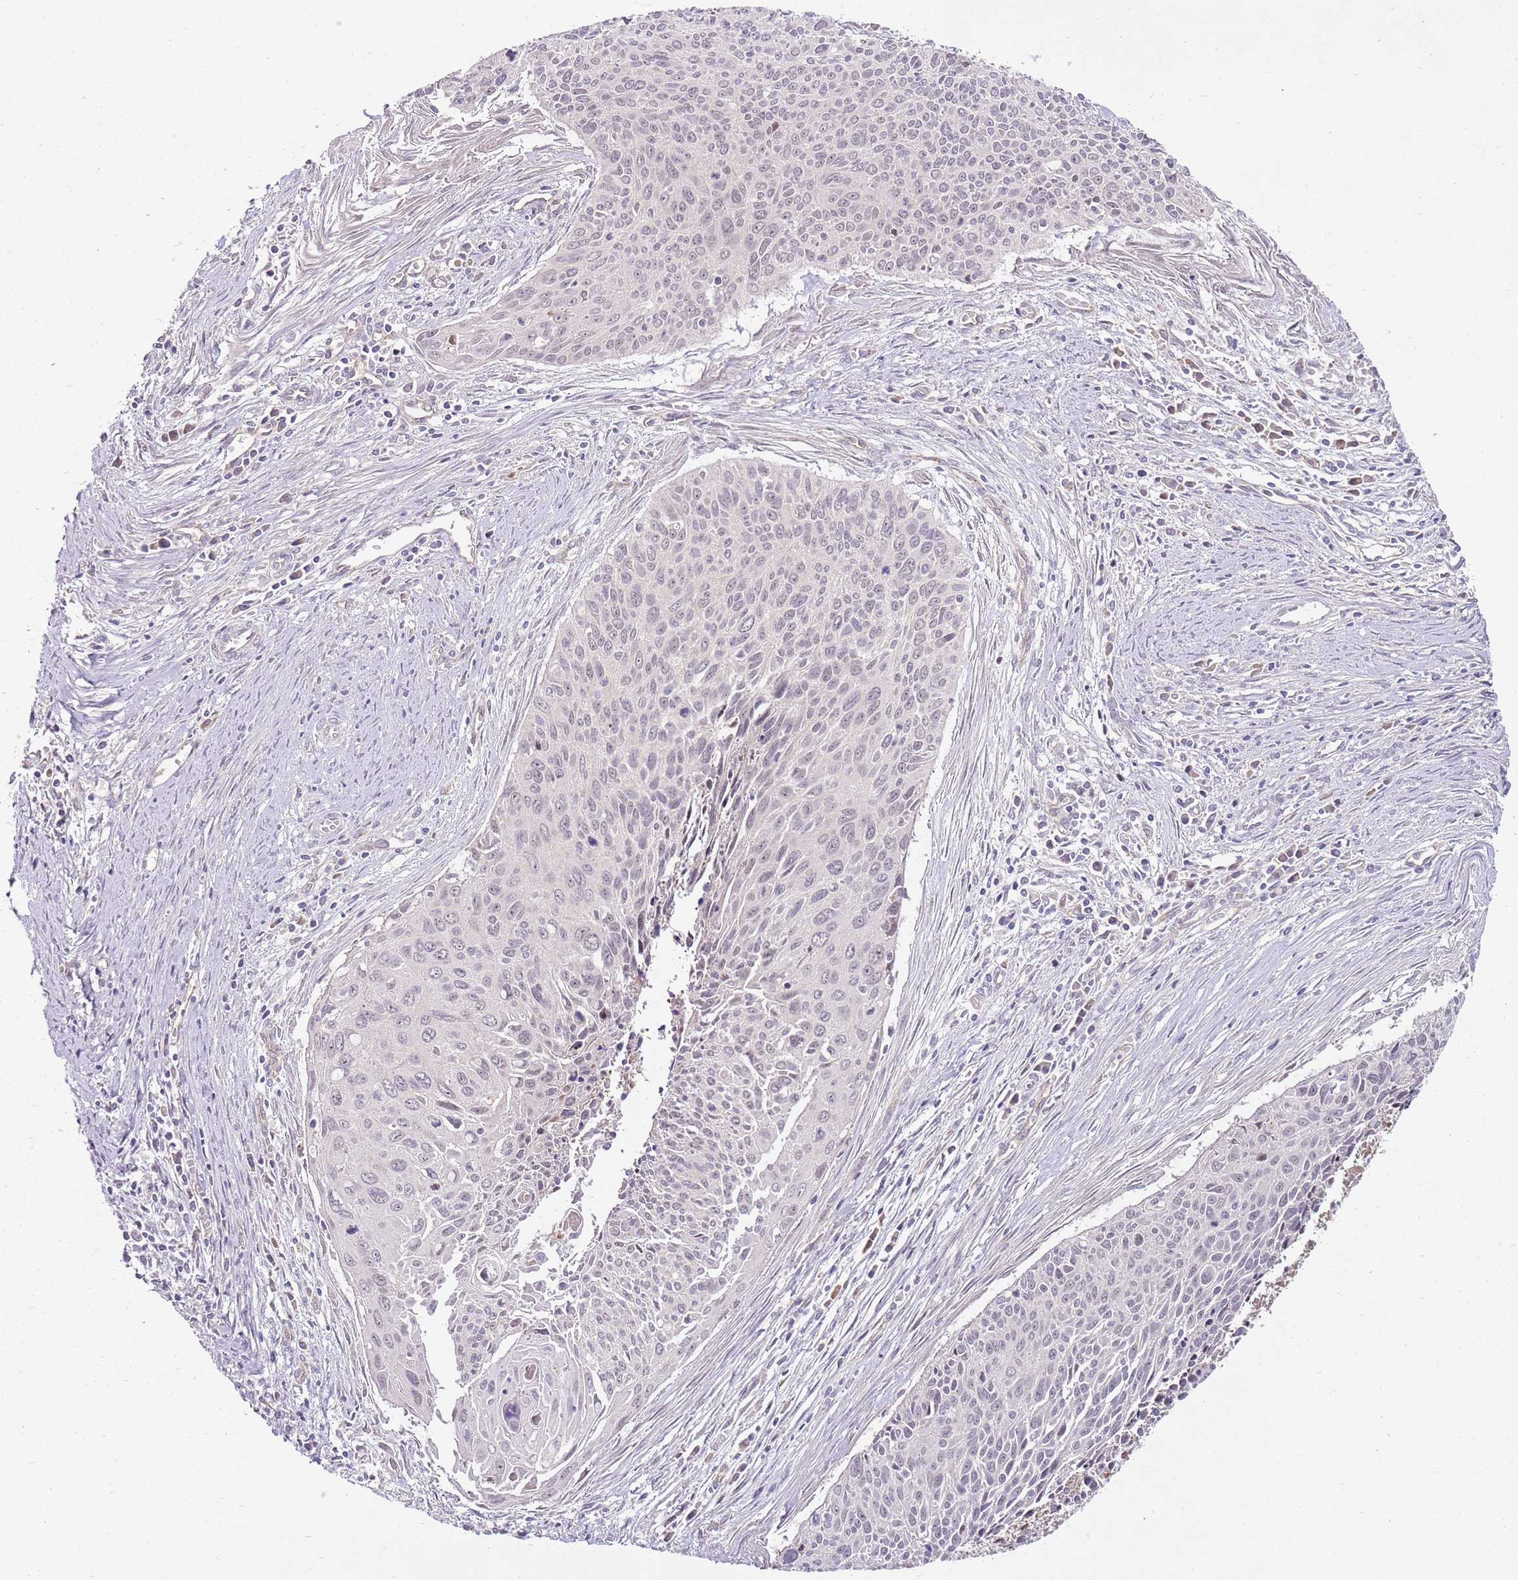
{"staining": {"intensity": "negative", "quantity": "none", "location": "none"}, "tissue": "cervical cancer", "cell_type": "Tumor cells", "image_type": "cancer", "snomed": [{"axis": "morphology", "description": "Squamous cell carcinoma, NOS"}, {"axis": "topography", "description": "Cervix"}], "caption": "A high-resolution micrograph shows immunohistochemistry staining of cervical squamous cell carcinoma, which displays no significant staining in tumor cells.", "gene": "FBXL22", "patient": {"sex": "female", "age": 55}}